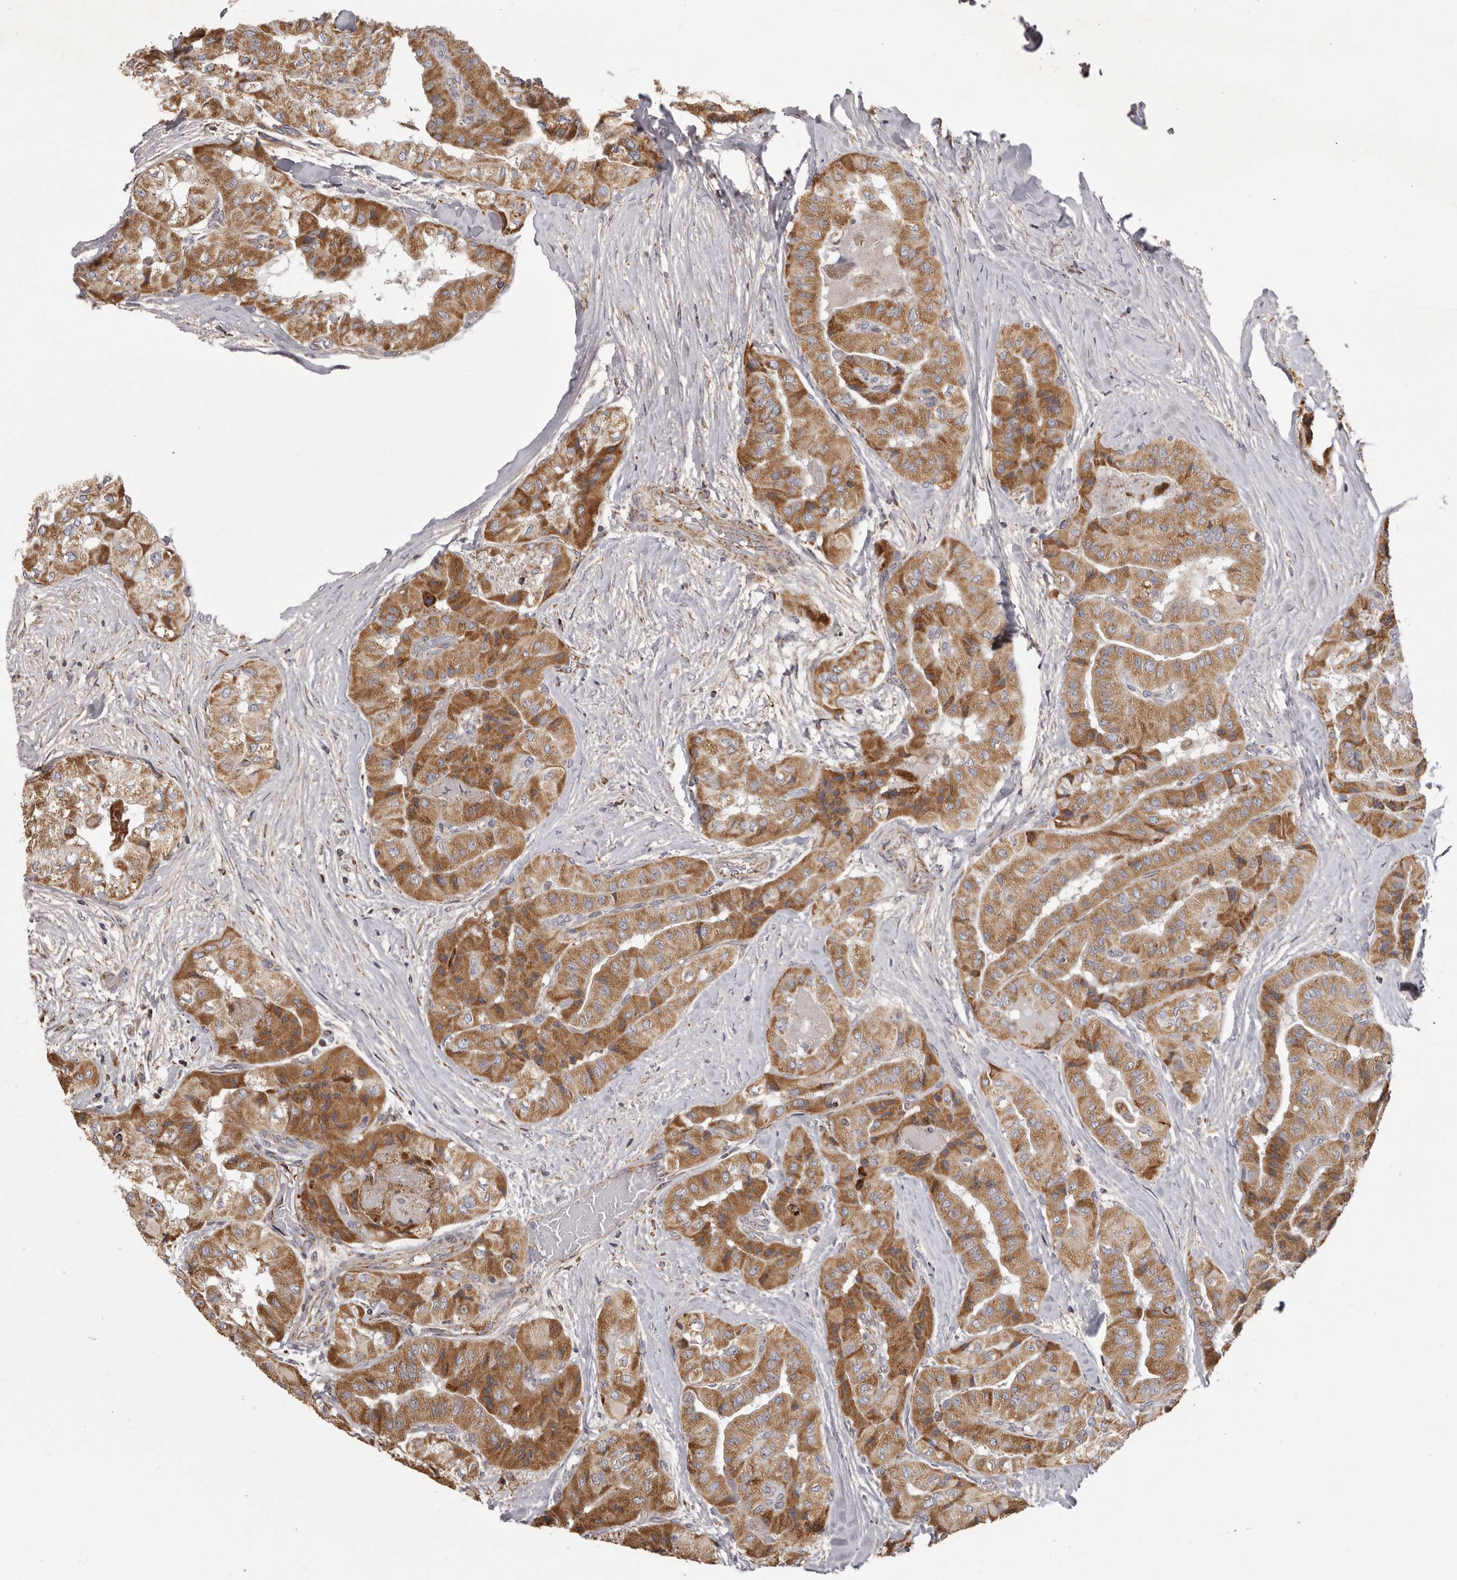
{"staining": {"intensity": "strong", "quantity": ">75%", "location": "cytoplasmic/membranous"}, "tissue": "thyroid cancer", "cell_type": "Tumor cells", "image_type": "cancer", "snomed": [{"axis": "morphology", "description": "Papillary adenocarcinoma, NOS"}, {"axis": "topography", "description": "Thyroid gland"}], "caption": "Immunohistochemistry (IHC) of papillary adenocarcinoma (thyroid) shows high levels of strong cytoplasmic/membranous staining in about >75% of tumor cells.", "gene": "CHRM2", "patient": {"sex": "female", "age": 59}}